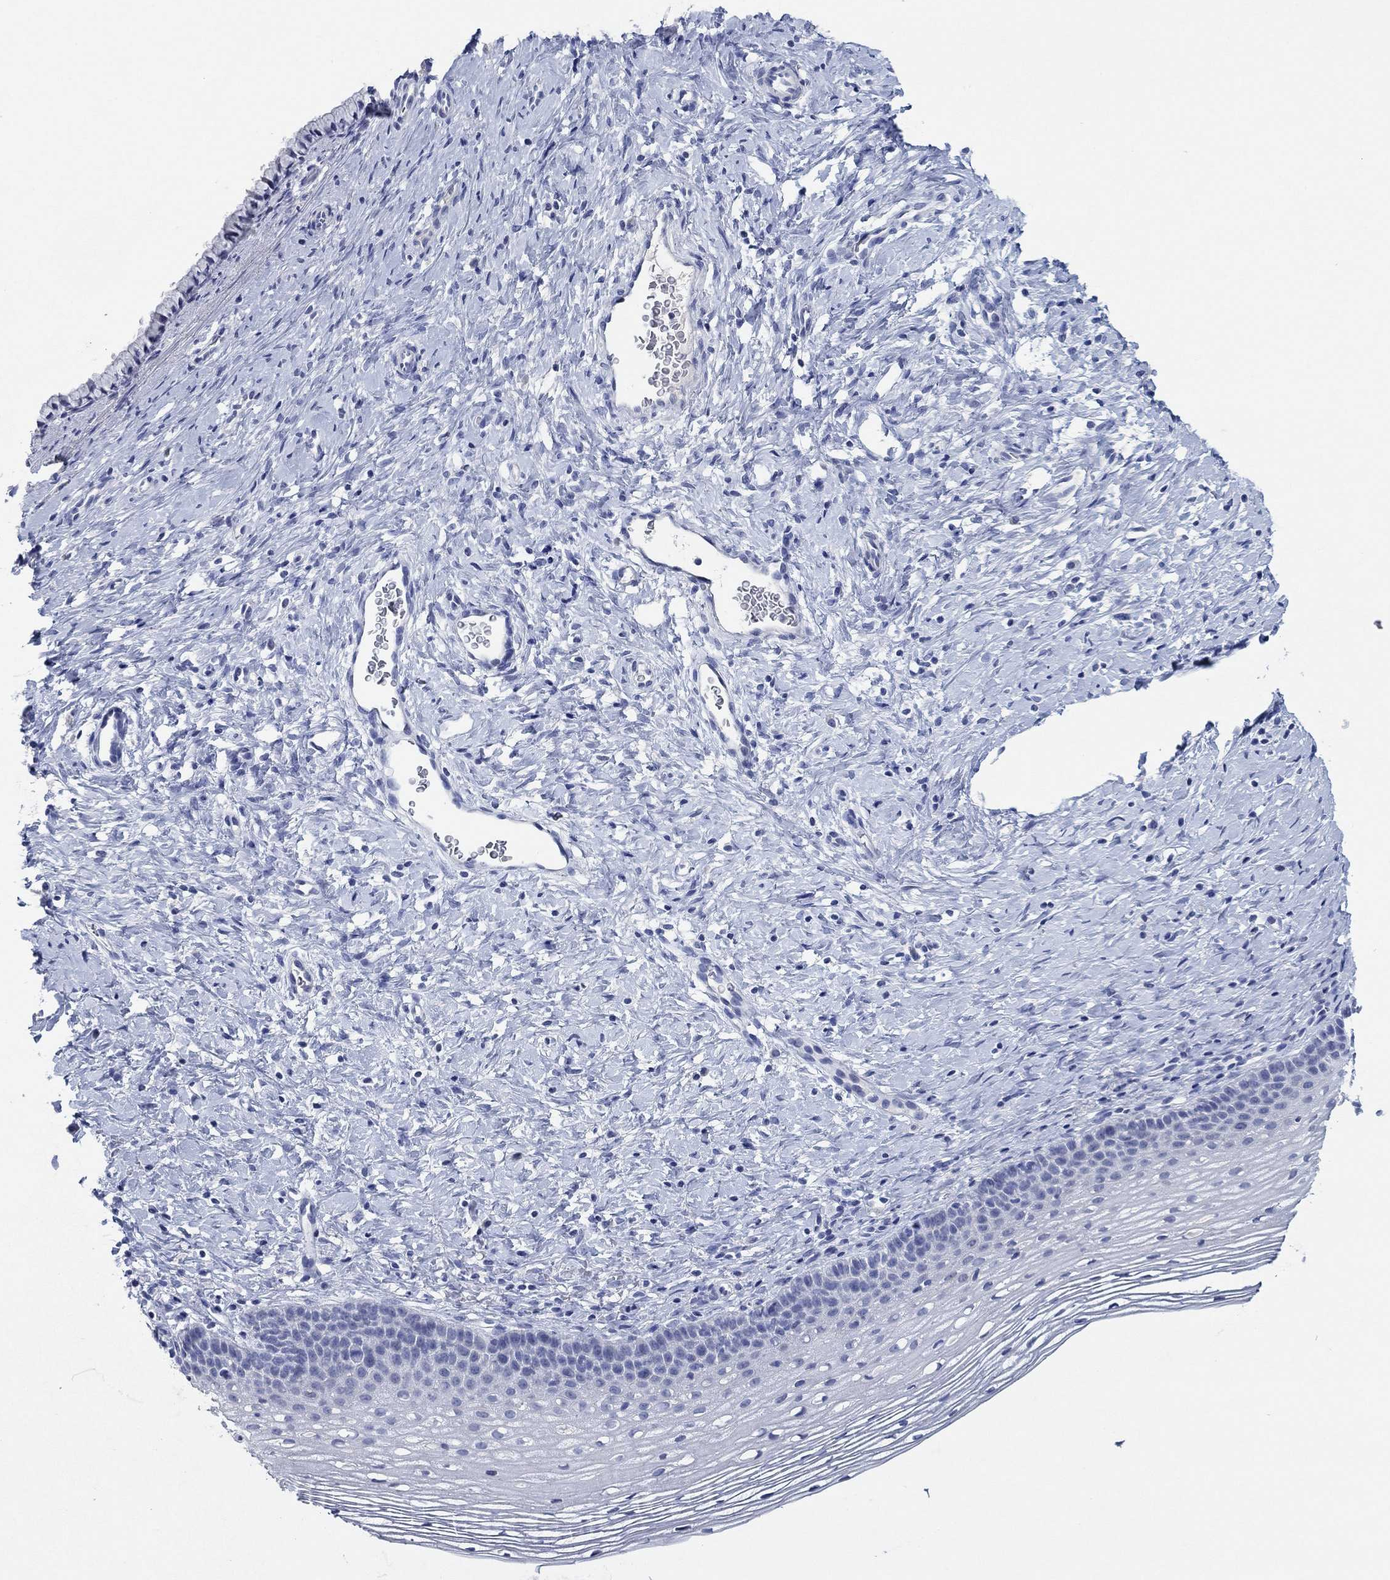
{"staining": {"intensity": "negative", "quantity": "none", "location": "none"}, "tissue": "cervix", "cell_type": "Glandular cells", "image_type": "normal", "snomed": [{"axis": "morphology", "description": "Normal tissue, NOS"}, {"axis": "topography", "description": "Cervix"}], "caption": "This is an IHC photomicrograph of normal human cervix. There is no staining in glandular cells.", "gene": "POU5F1", "patient": {"sex": "female", "age": 39}}